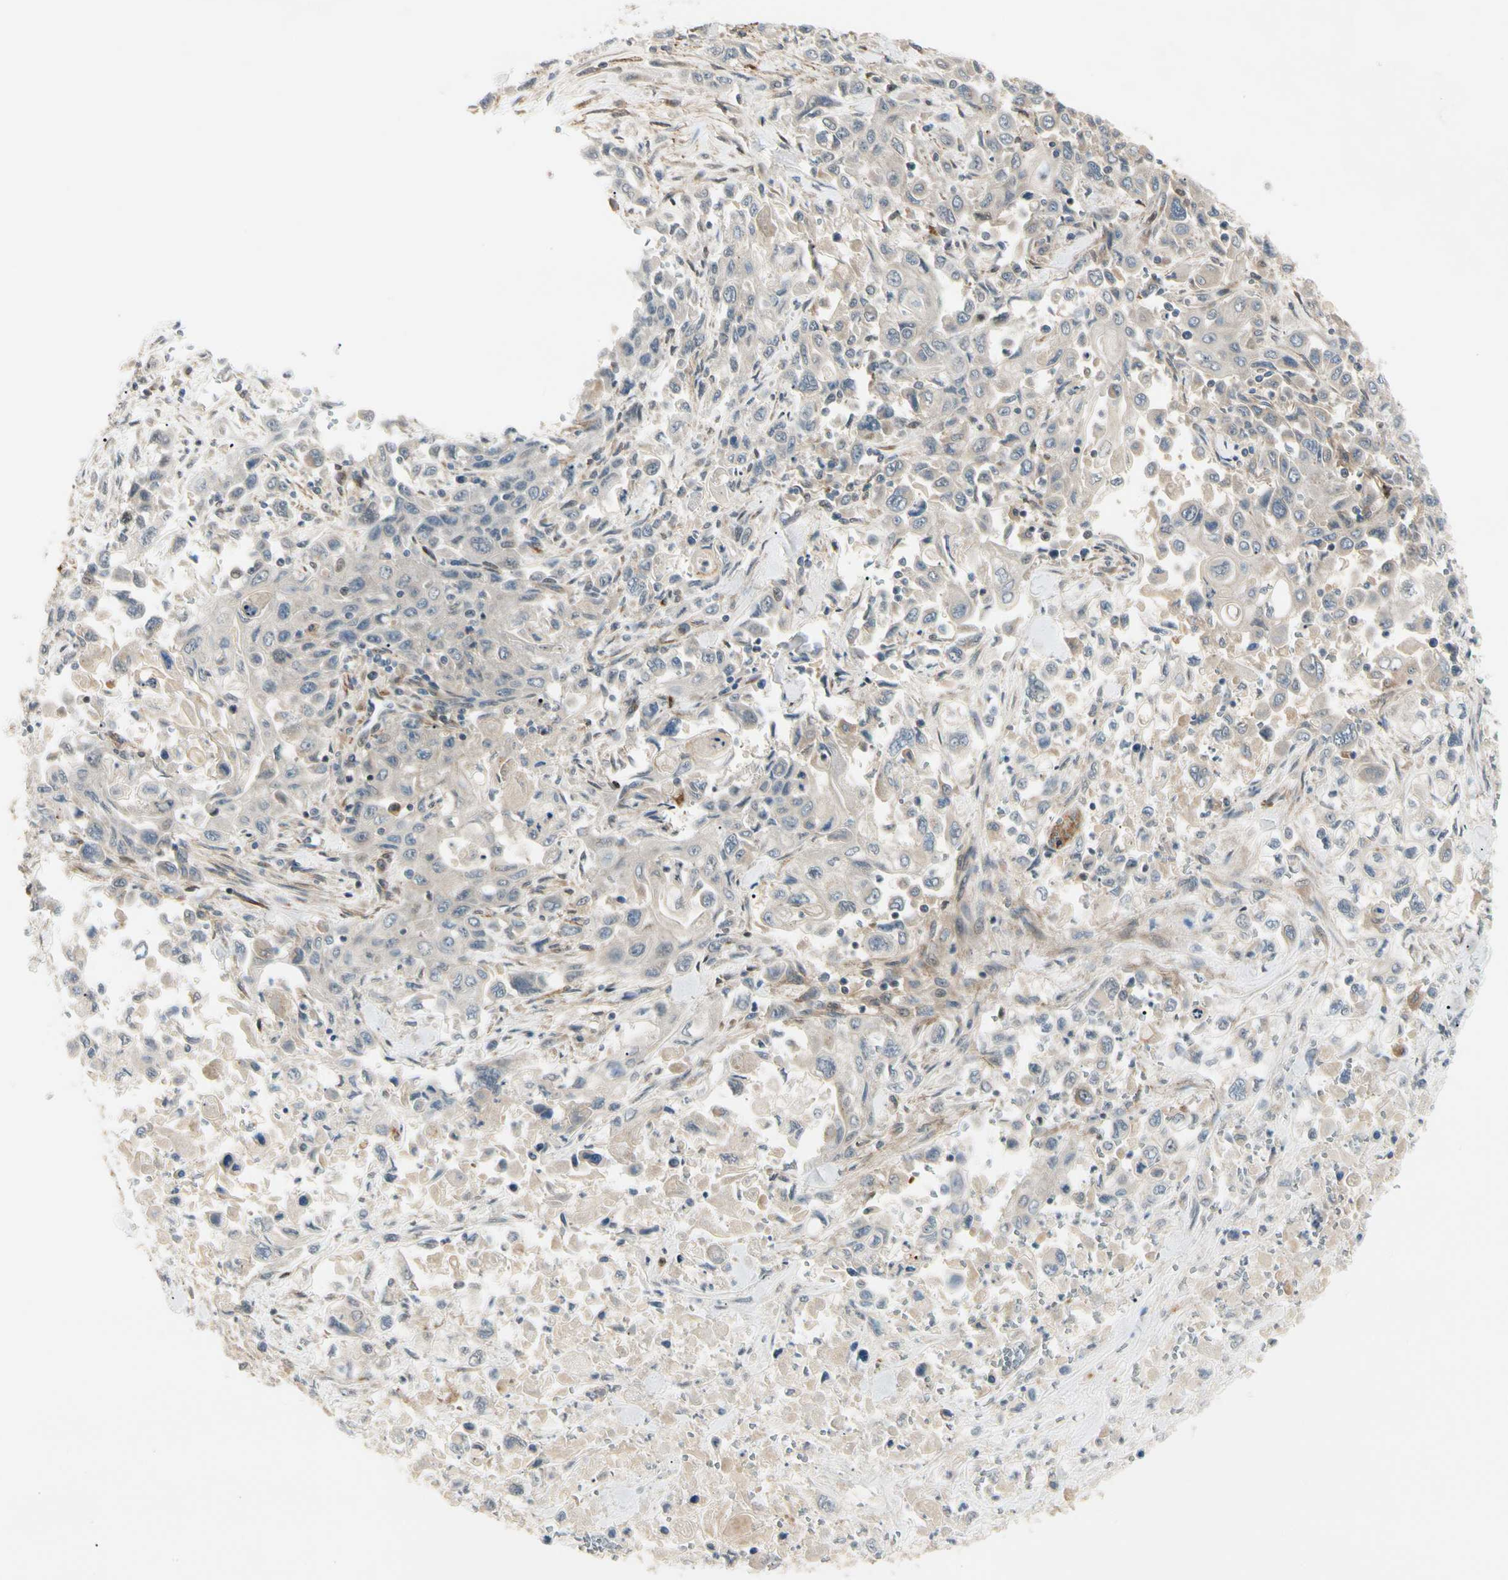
{"staining": {"intensity": "moderate", "quantity": ">75%", "location": "cytoplasmic/membranous"}, "tissue": "pancreatic cancer", "cell_type": "Tumor cells", "image_type": "cancer", "snomed": [{"axis": "morphology", "description": "Adenocarcinoma, NOS"}, {"axis": "topography", "description": "Pancreas"}], "caption": "Pancreatic adenocarcinoma stained for a protein demonstrates moderate cytoplasmic/membranous positivity in tumor cells.", "gene": "F2R", "patient": {"sex": "male", "age": 70}}